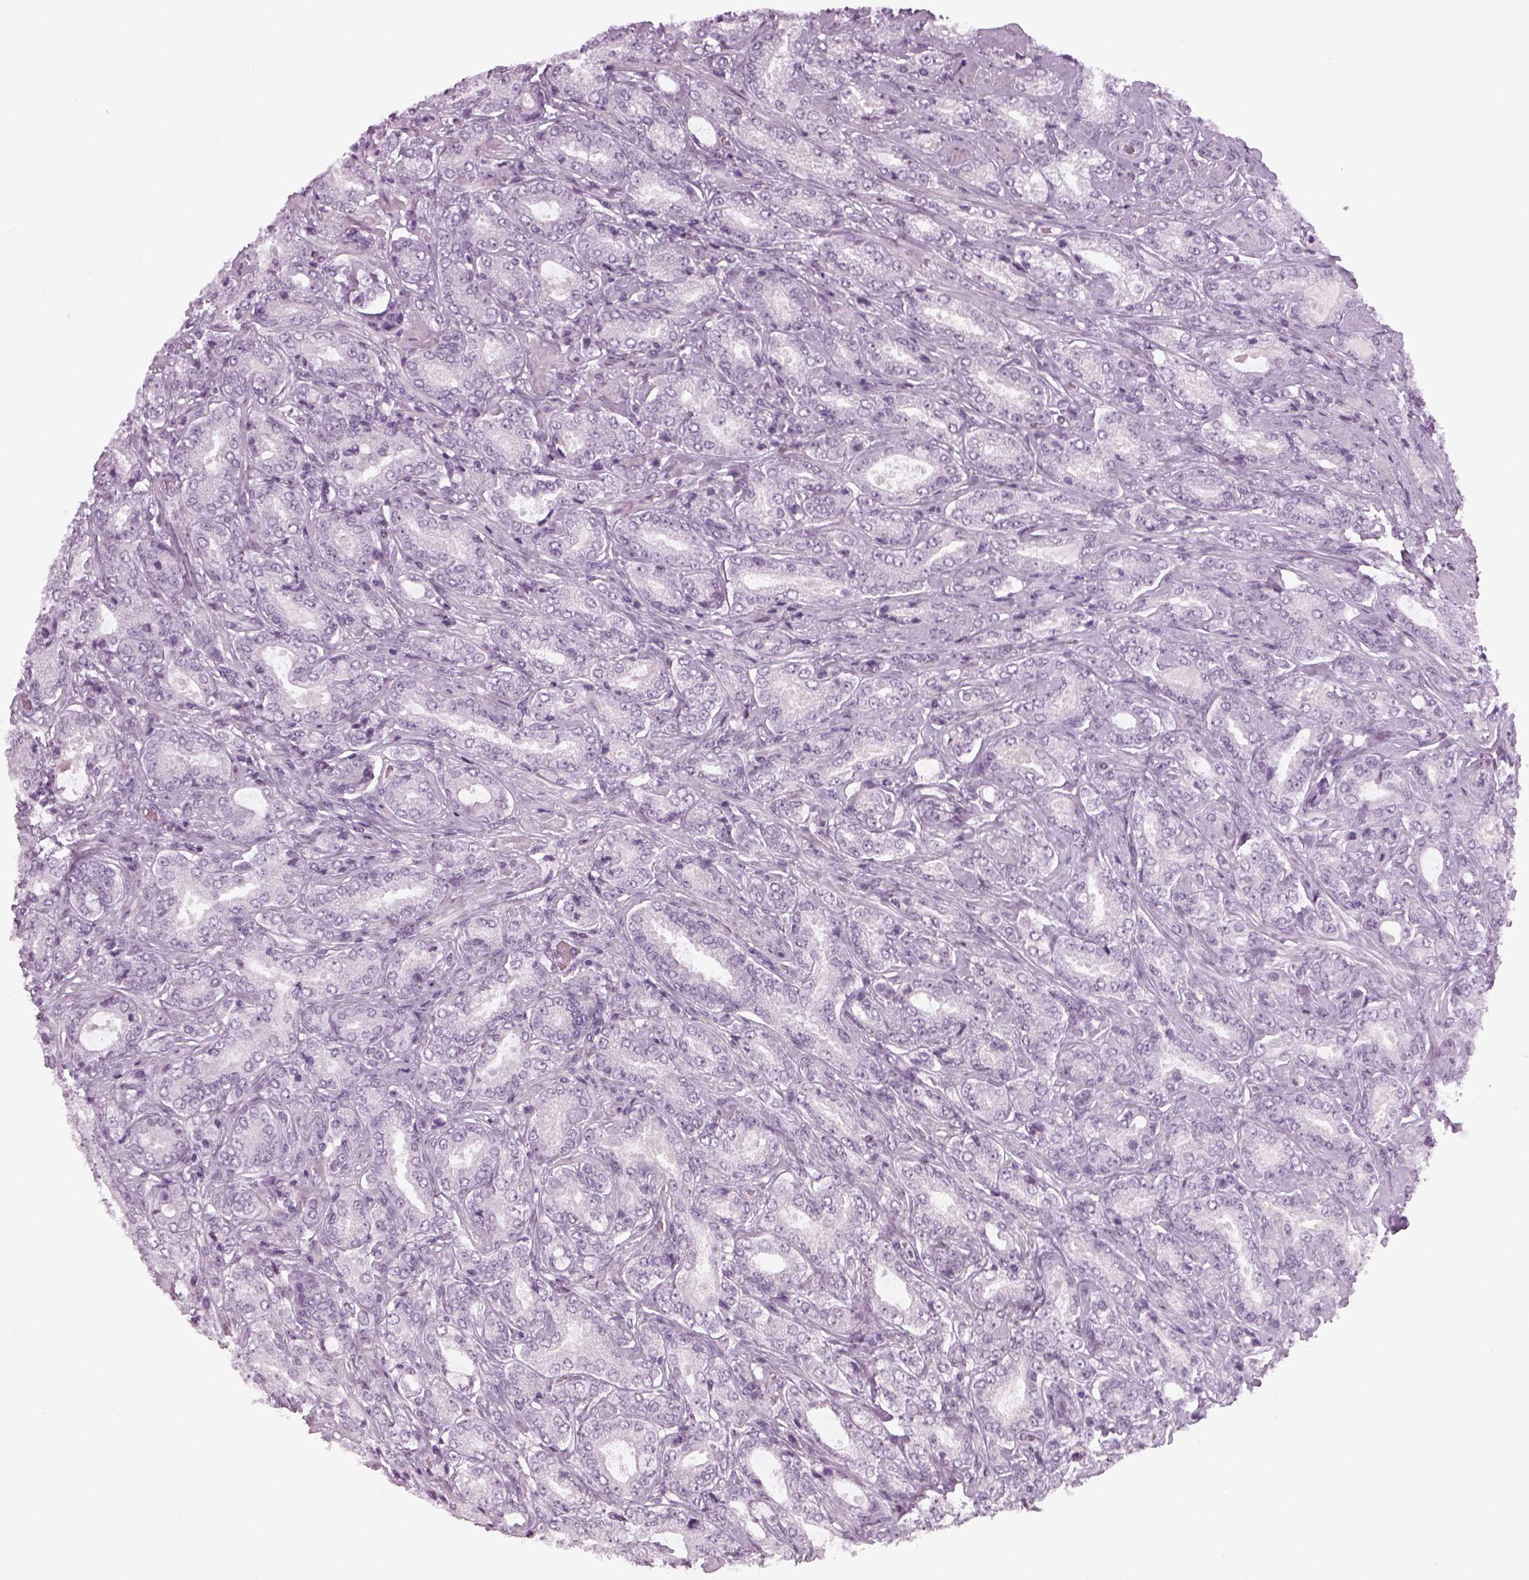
{"staining": {"intensity": "negative", "quantity": "none", "location": "none"}, "tissue": "prostate cancer", "cell_type": "Tumor cells", "image_type": "cancer", "snomed": [{"axis": "morphology", "description": "Adenocarcinoma, NOS"}, {"axis": "topography", "description": "Prostate"}], "caption": "The histopathology image demonstrates no staining of tumor cells in adenocarcinoma (prostate).", "gene": "KCNG2", "patient": {"sex": "male", "age": 64}}